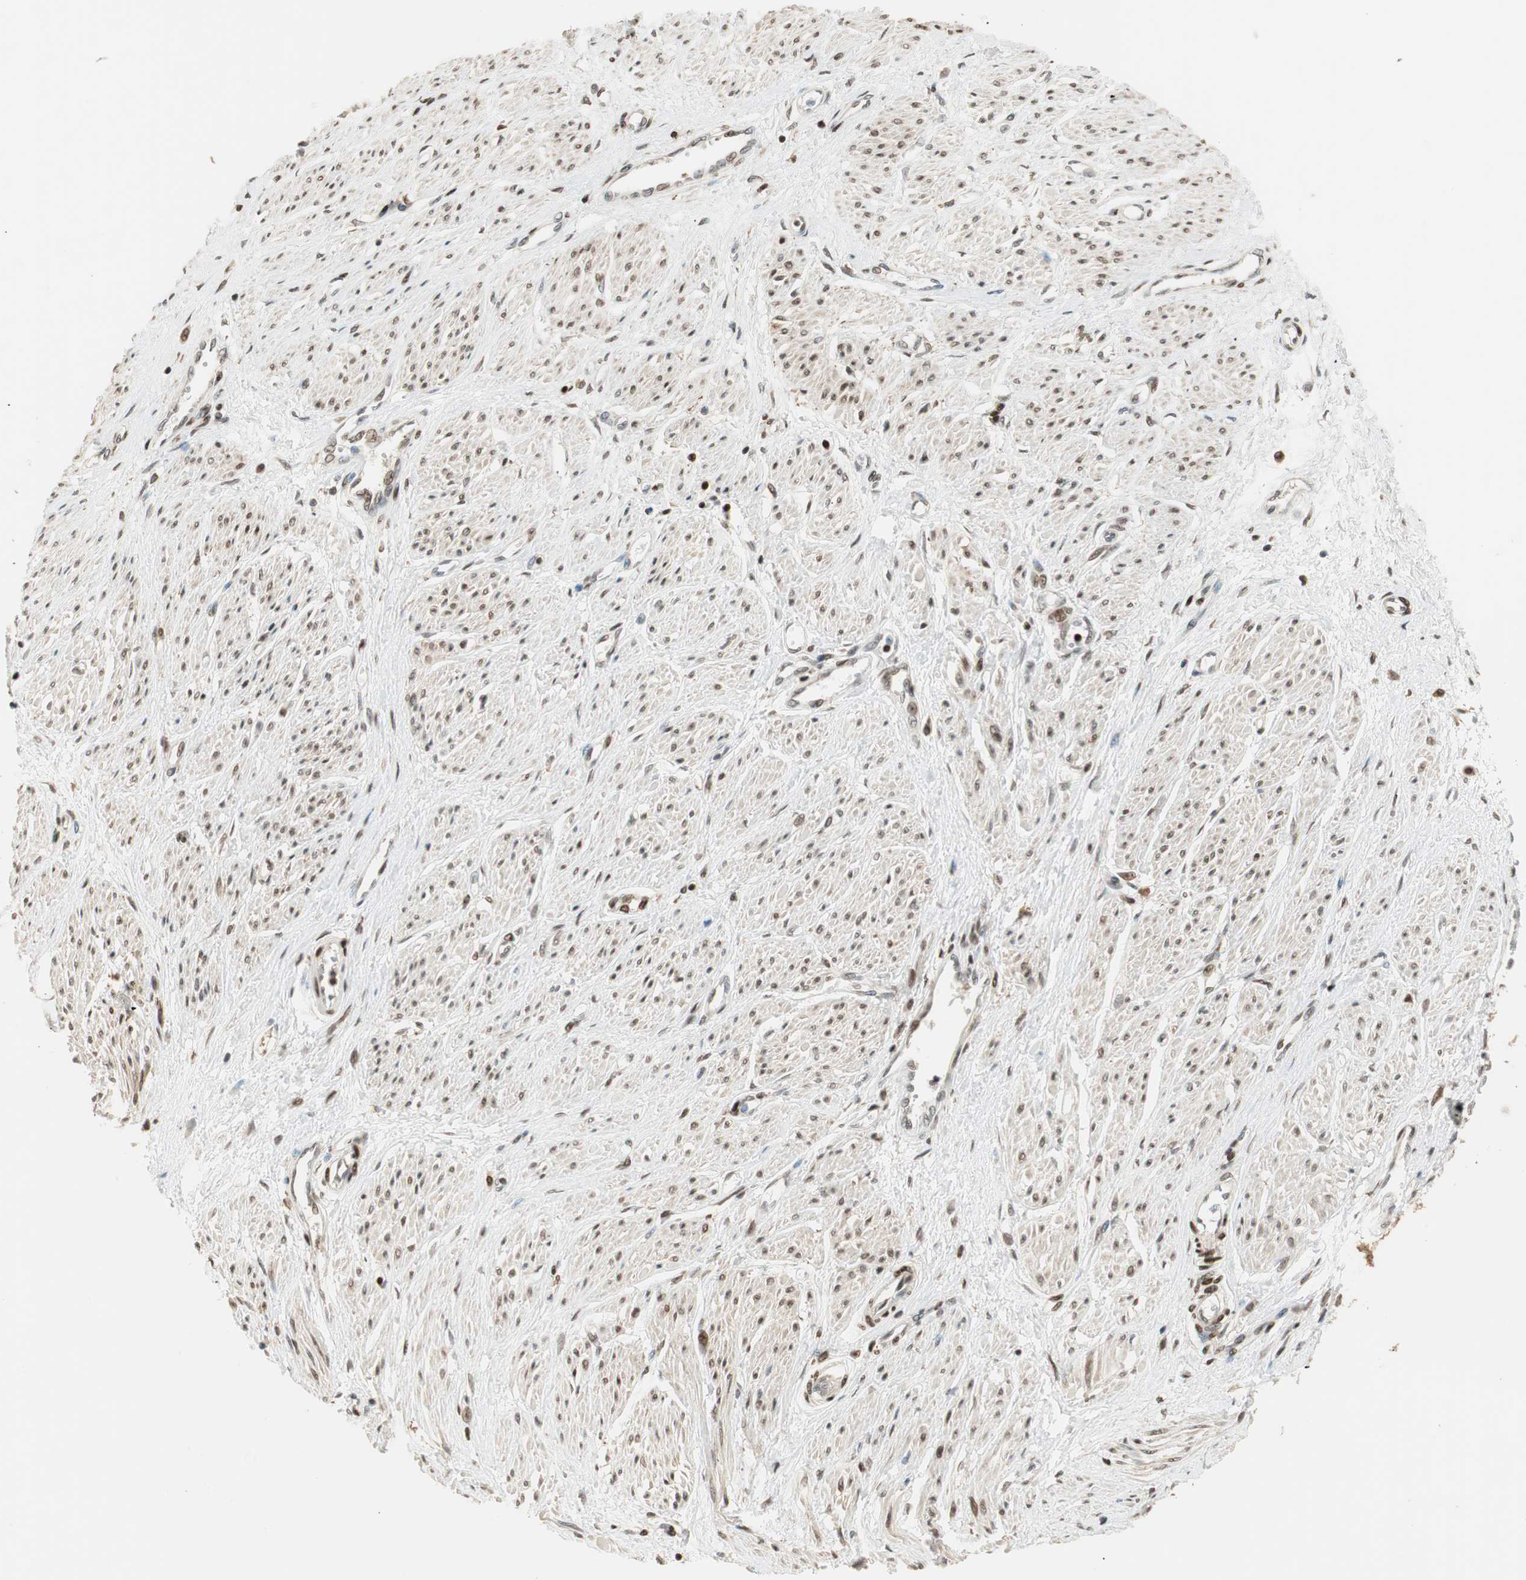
{"staining": {"intensity": "strong", "quantity": ">75%", "location": "cytoplasmic/membranous,nuclear"}, "tissue": "smooth muscle", "cell_type": "Smooth muscle cells", "image_type": "normal", "snomed": [{"axis": "morphology", "description": "Normal tissue, NOS"}, {"axis": "topography", "description": "Smooth muscle"}, {"axis": "topography", "description": "Uterus"}], "caption": "Strong cytoplasmic/membranous,nuclear staining for a protein is identified in approximately >75% of smooth muscle cells of unremarkable smooth muscle using immunohistochemistry.", "gene": "BIN1", "patient": {"sex": "female", "age": 39}}